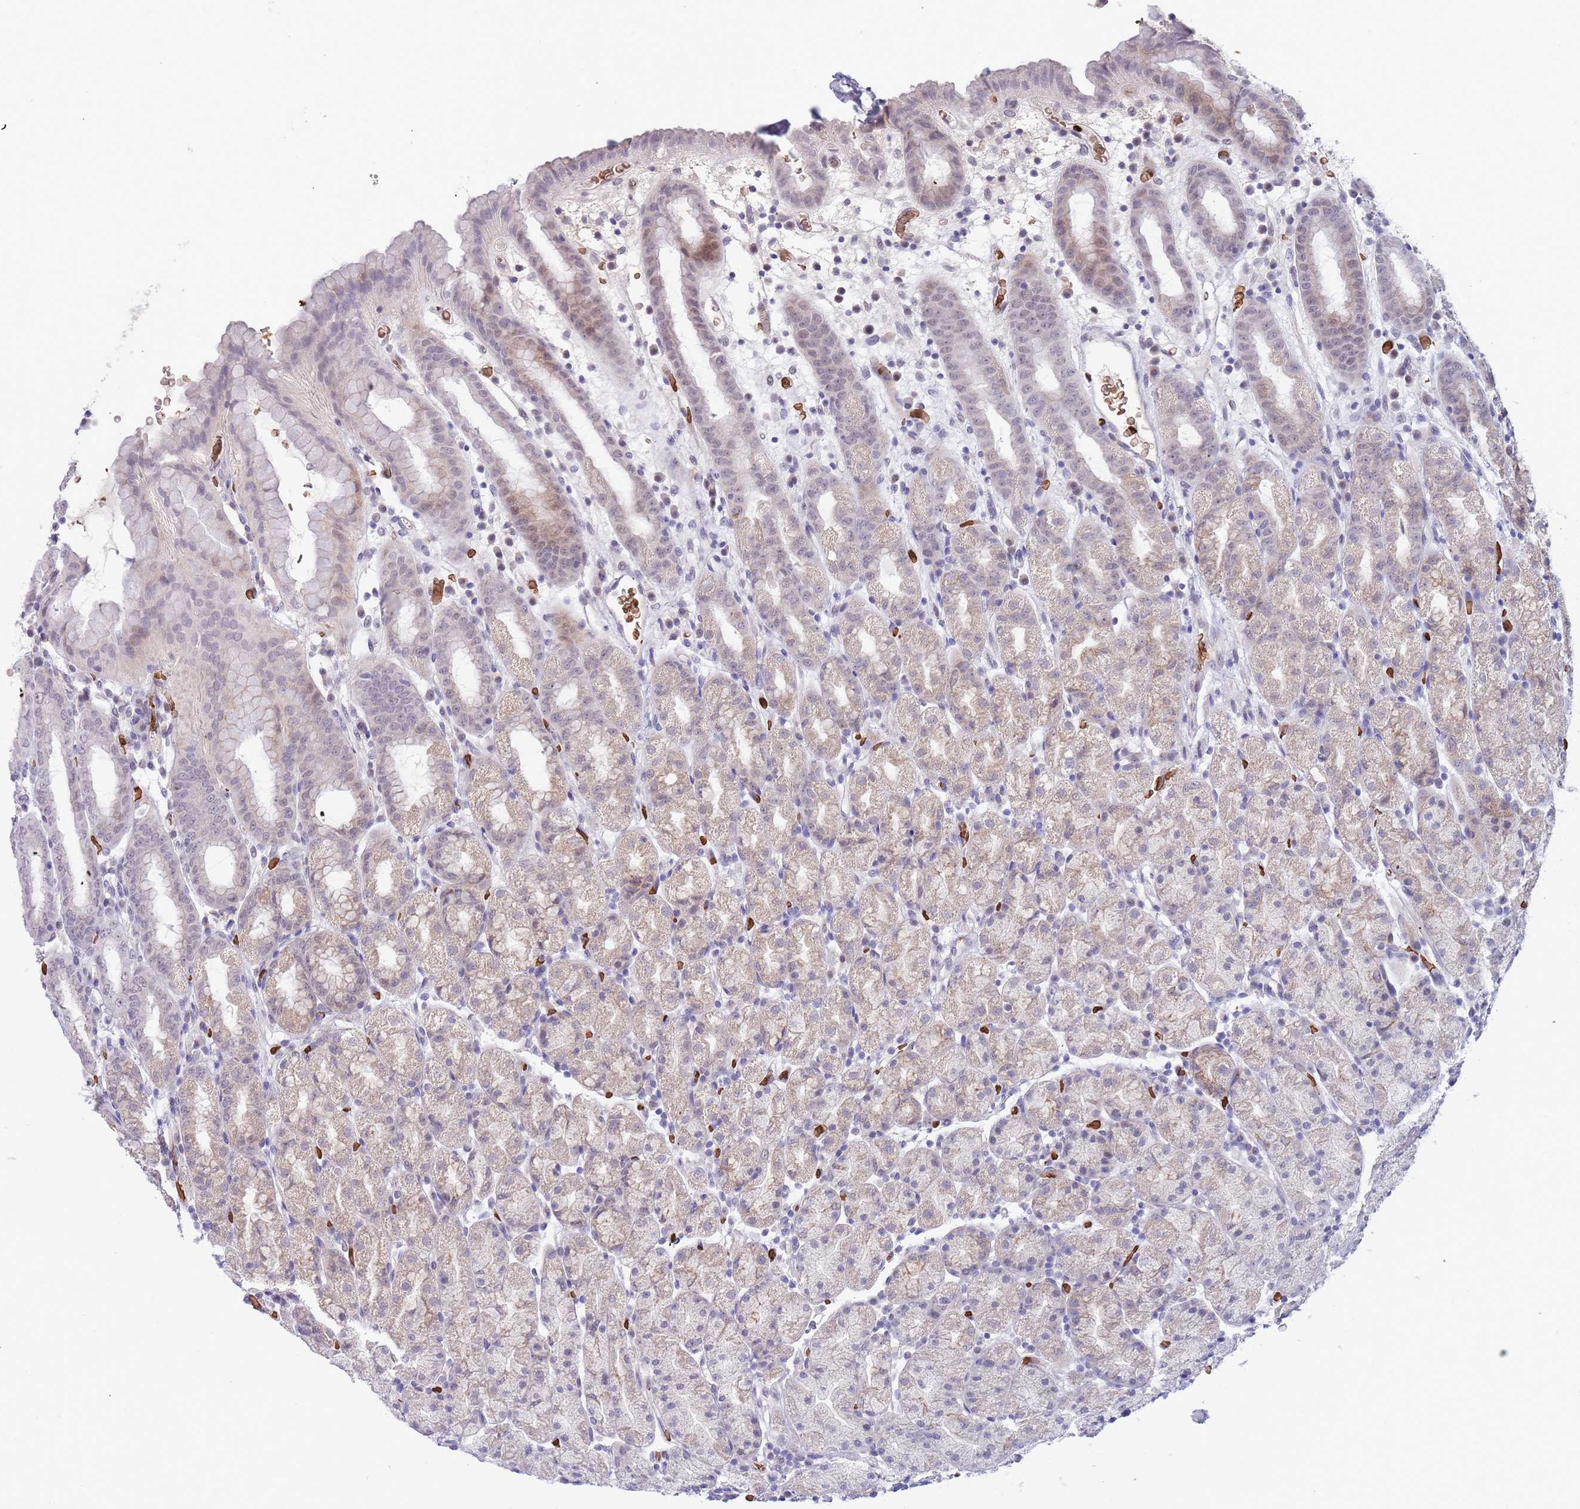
{"staining": {"intensity": "weak", "quantity": "25%-75%", "location": "cytoplasmic/membranous,nuclear"}, "tissue": "stomach", "cell_type": "Glandular cells", "image_type": "normal", "snomed": [{"axis": "morphology", "description": "Normal tissue, NOS"}, {"axis": "topography", "description": "Stomach, upper"}, {"axis": "topography", "description": "Stomach, lower"}, {"axis": "topography", "description": "Small intestine"}], "caption": "Protein staining displays weak cytoplasmic/membranous,nuclear staining in approximately 25%-75% of glandular cells in unremarkable stomach.", "gene": "LYPD6B", "patient": {"sex": "male", "age": 68}}